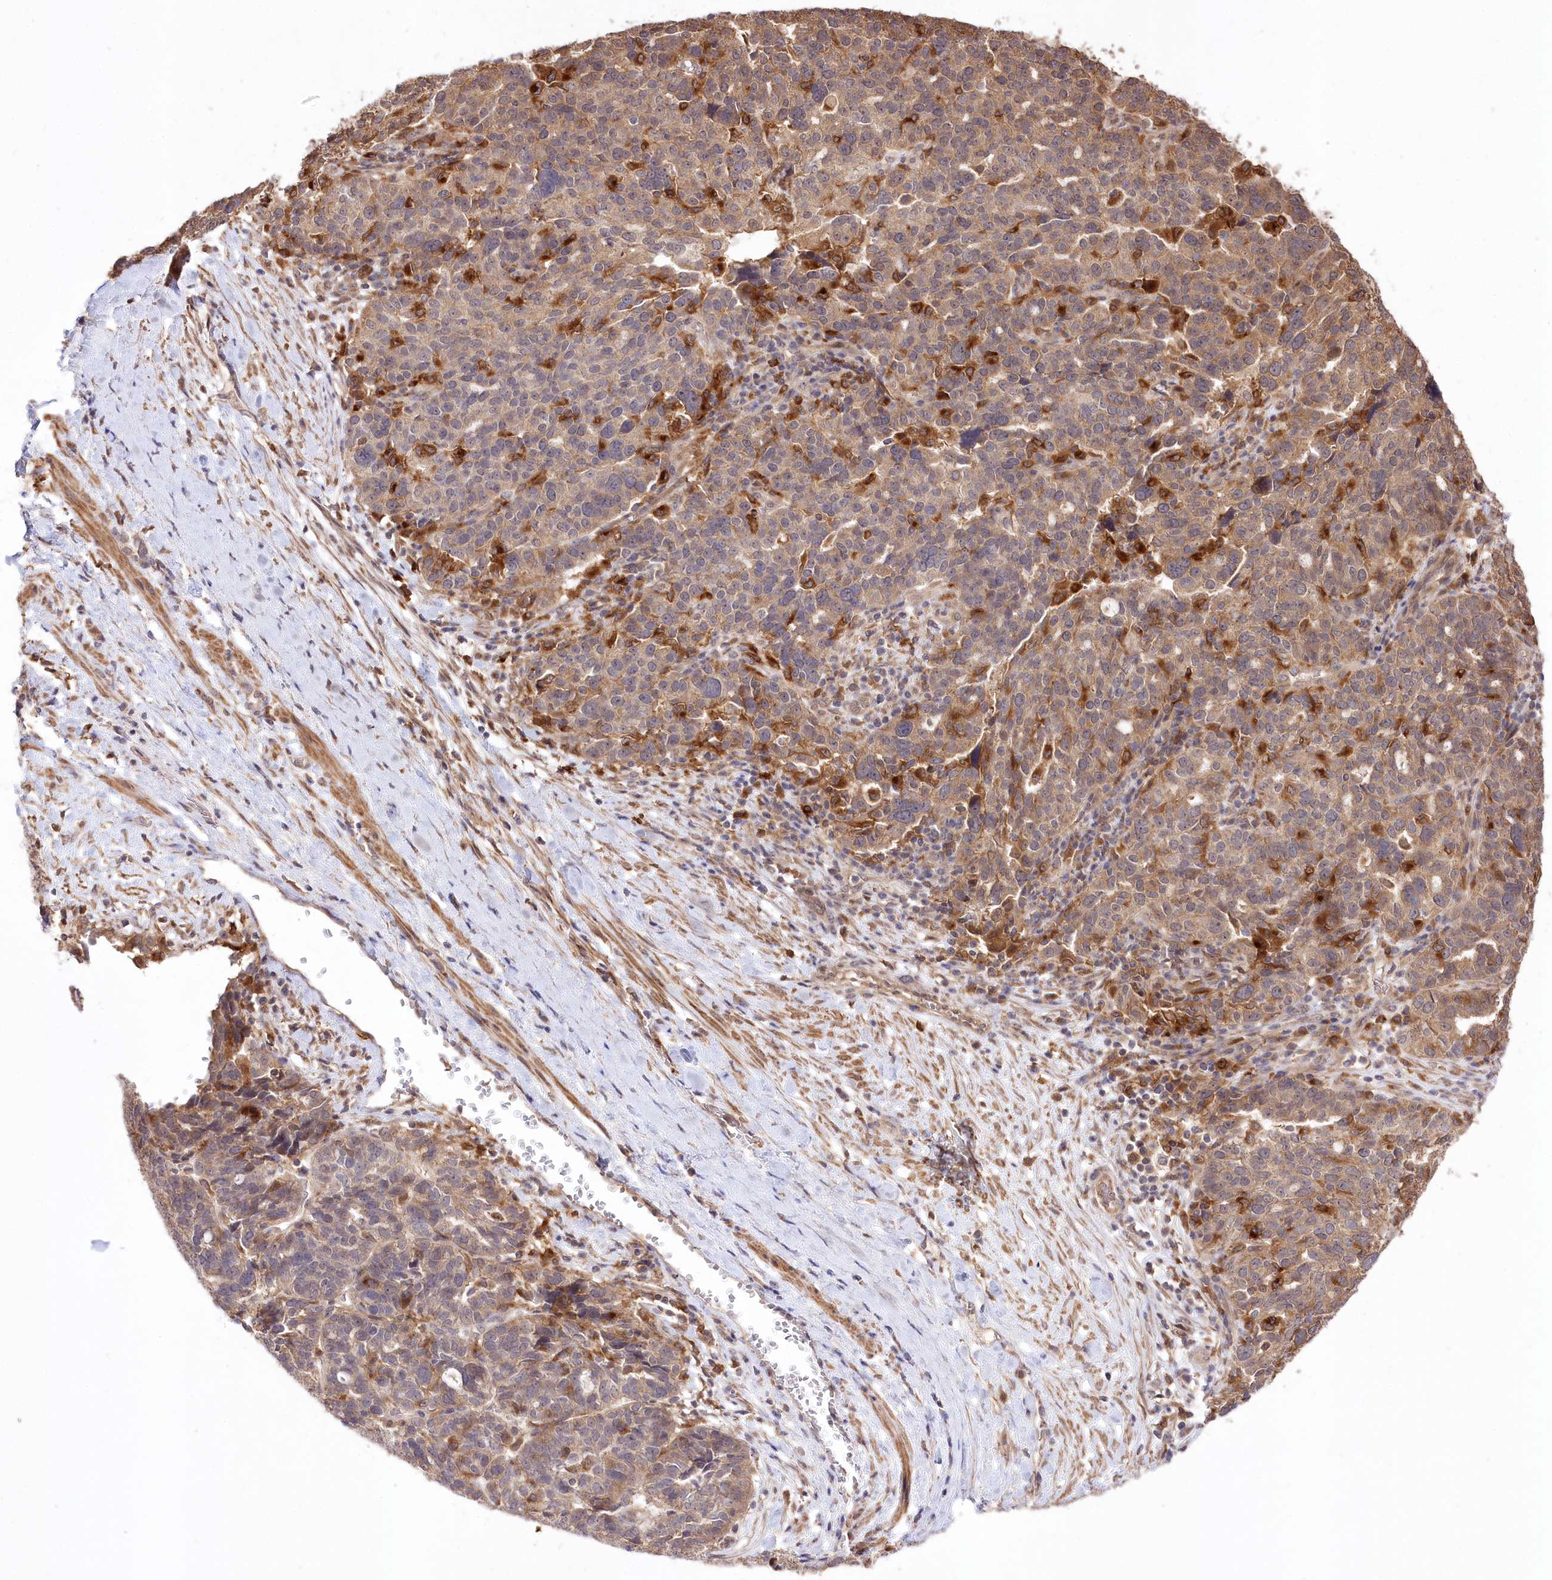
{"staining": {"intensity": "weak", "quantity": "25%-75%", "location": "cytoplasmic/membranous"}, "tissue": "ovarian cancer", "cell_type": "Tumor cells", "image_type": "cancer", "snomed": [{"axis": "morphology", "description": "Cystadenocarcinoma, serous, NOS"}, {"axis": "topography", "description": "Ovary"}], "caption": "Human serous cystadenocarcinoma (ovarian) stained for a protein (brown) exhibits weak cytoplasmic/membranous positive staining in approximately 25%-75% of tumor cells.", "gene": "HELT", "patient": {"sex": "female", "age": 59}}